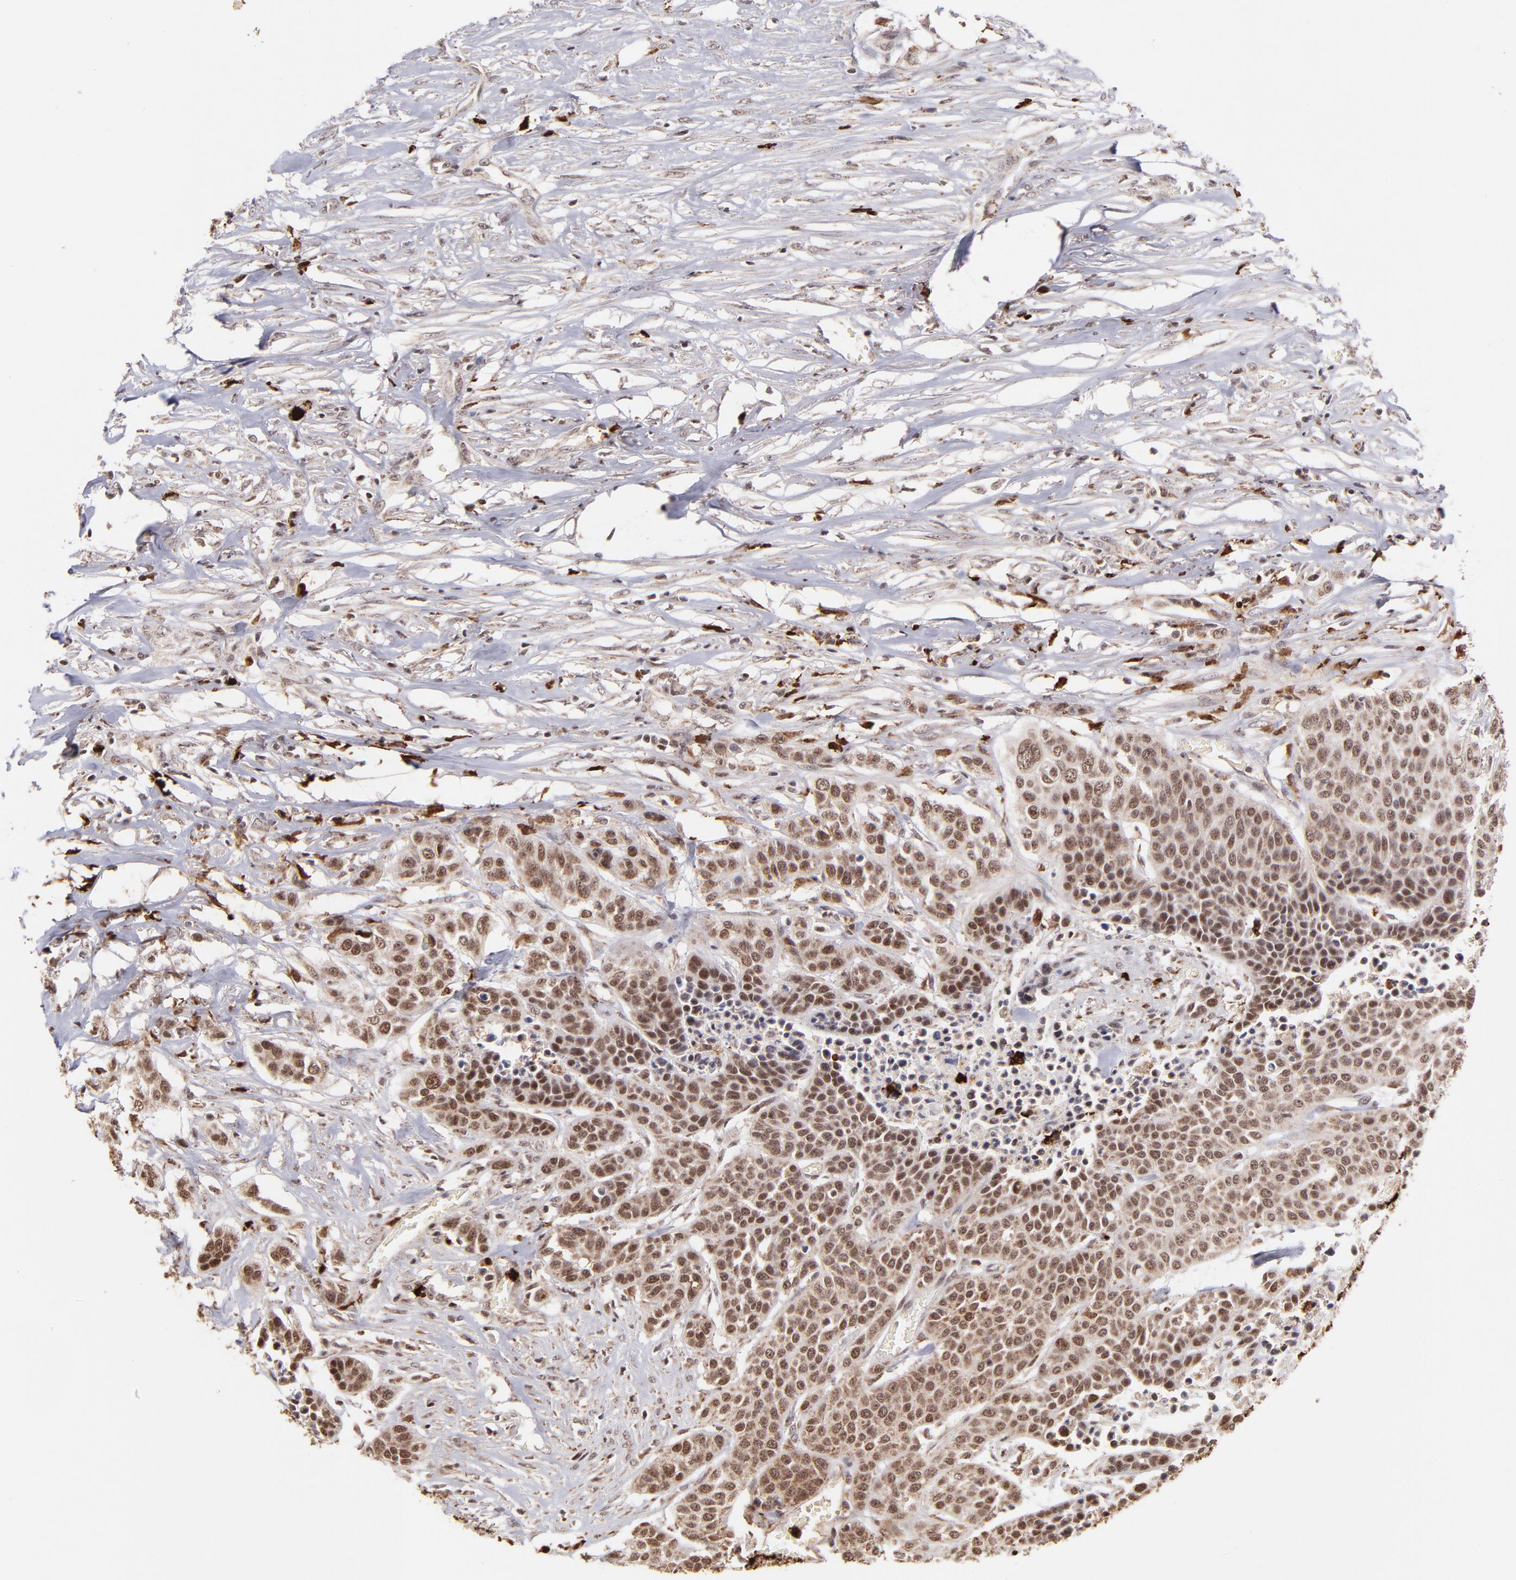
{"staining": {"intensity": "moderate", "quantity": ">75%", "location": "cytoplasmic/membranous,nuclear"}, "tissue": "urothelial cancer", "cell_type": "Tumor cells", "image_type": "cancer", "snomed": [{"axis": "morphology", "description": "Urothelial carcinoma, High grade"}, {"axis": "topography", "description": "Urinary bladder"}], "caption": "Brown immunohistochemical staining in human urothelial cancer exhibits moderate cytoplasmic/membranous and nuclear expression in about >75% of tumor cells. (DAB = brown stain, brightfield microscopy at high magnification).", "gene": "ZFX", "patient": {"sex": "male", "age": 74}}